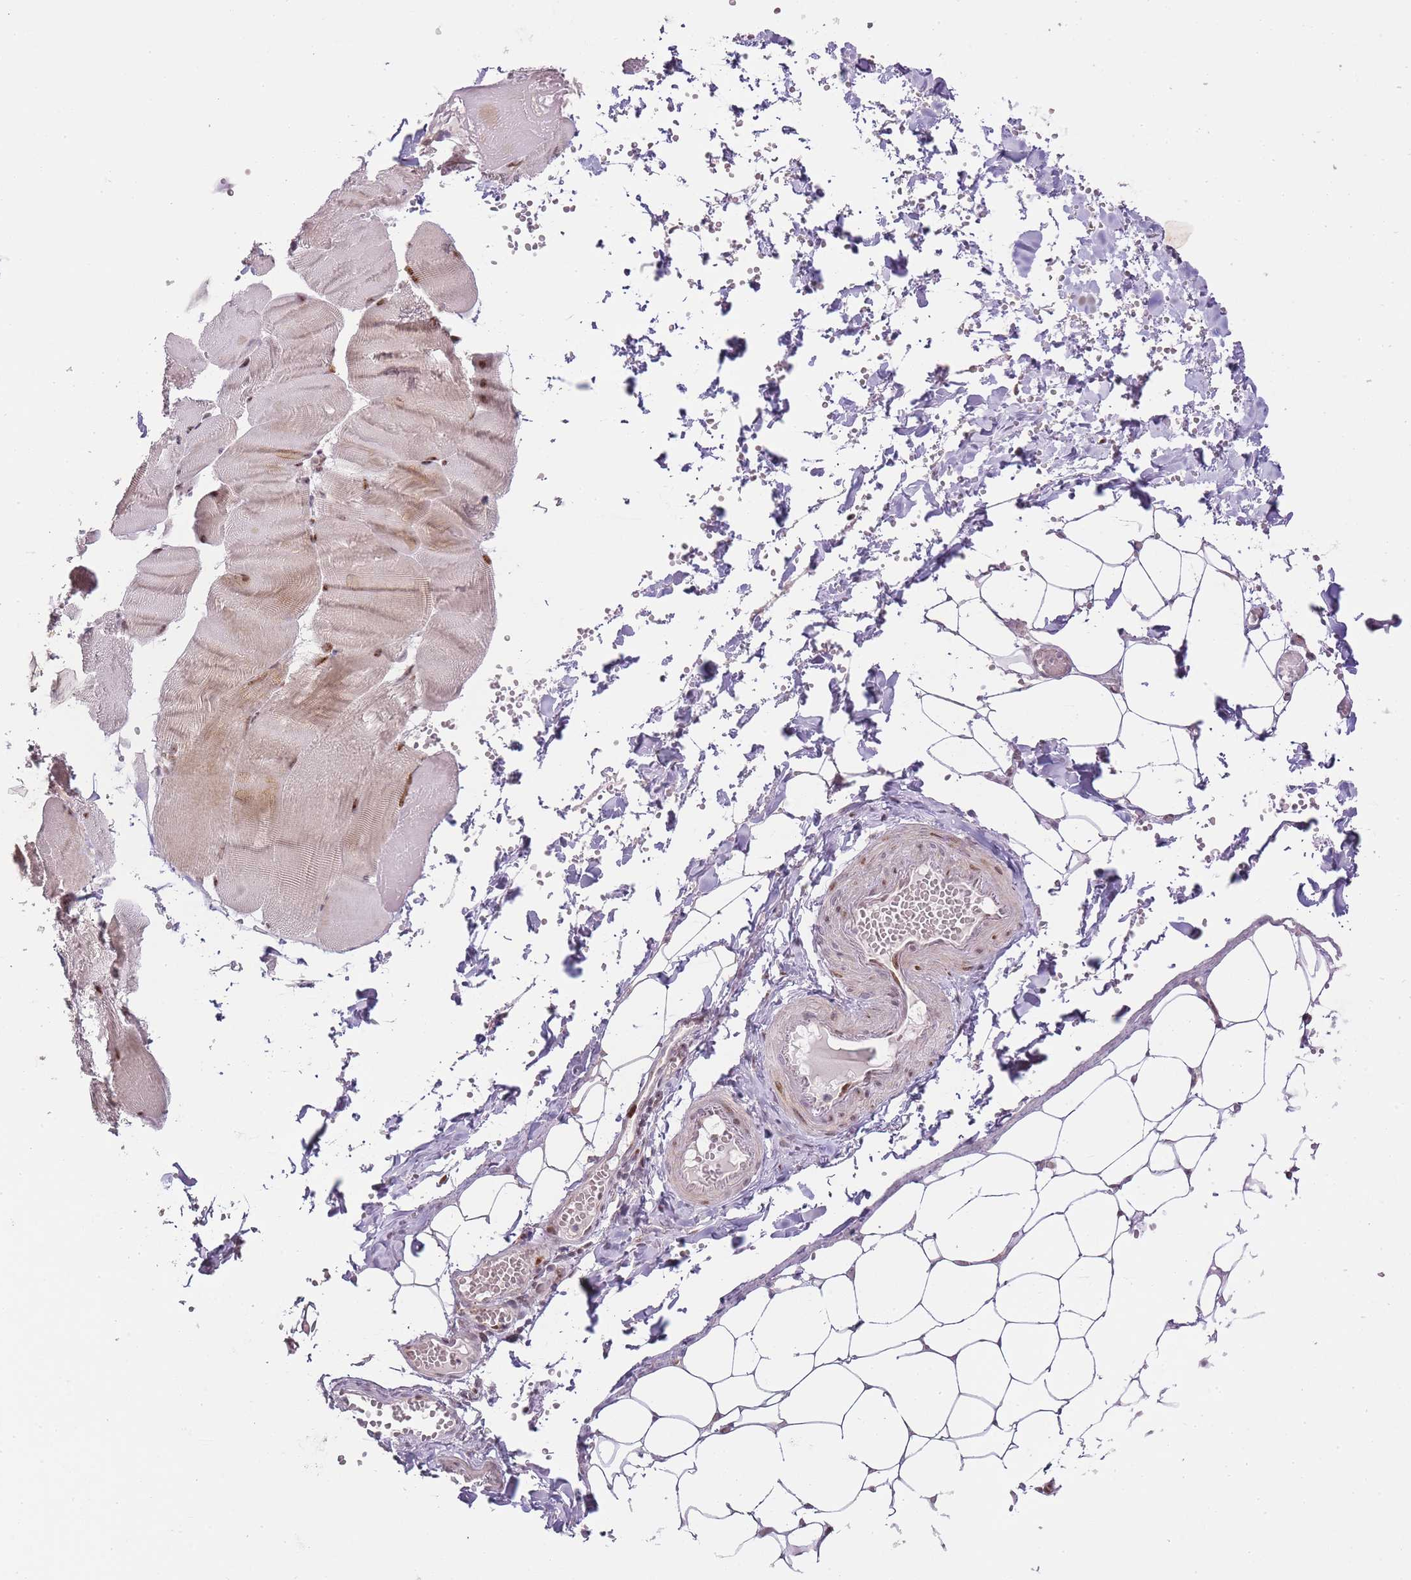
{"staining": {"intensity": "moderate", "quantity": "<25%", "location": "cytoplasmic/membranous,nuclear"}, "tissue": "adipose tissue", "cell_type": "Adipocytes", "image_type": "normal", "snomed": [{"axis": "morphology", "description": "Normal tissue, NOS"}, {"axis": "topography", "description": "Skeletal muscle"}, {"axis": "topography", "description": "Peripheral nerve tissue"}], "caption": "This is a photomicrograph of immunohistochemistry (IHC) staining of benign adipose tissue, which shows moderate expression in the cytoplasmic/membranous,nuclear of adipocytes.", "gene": "OGG1", "patient": {"sex": "female", "age": 55}}